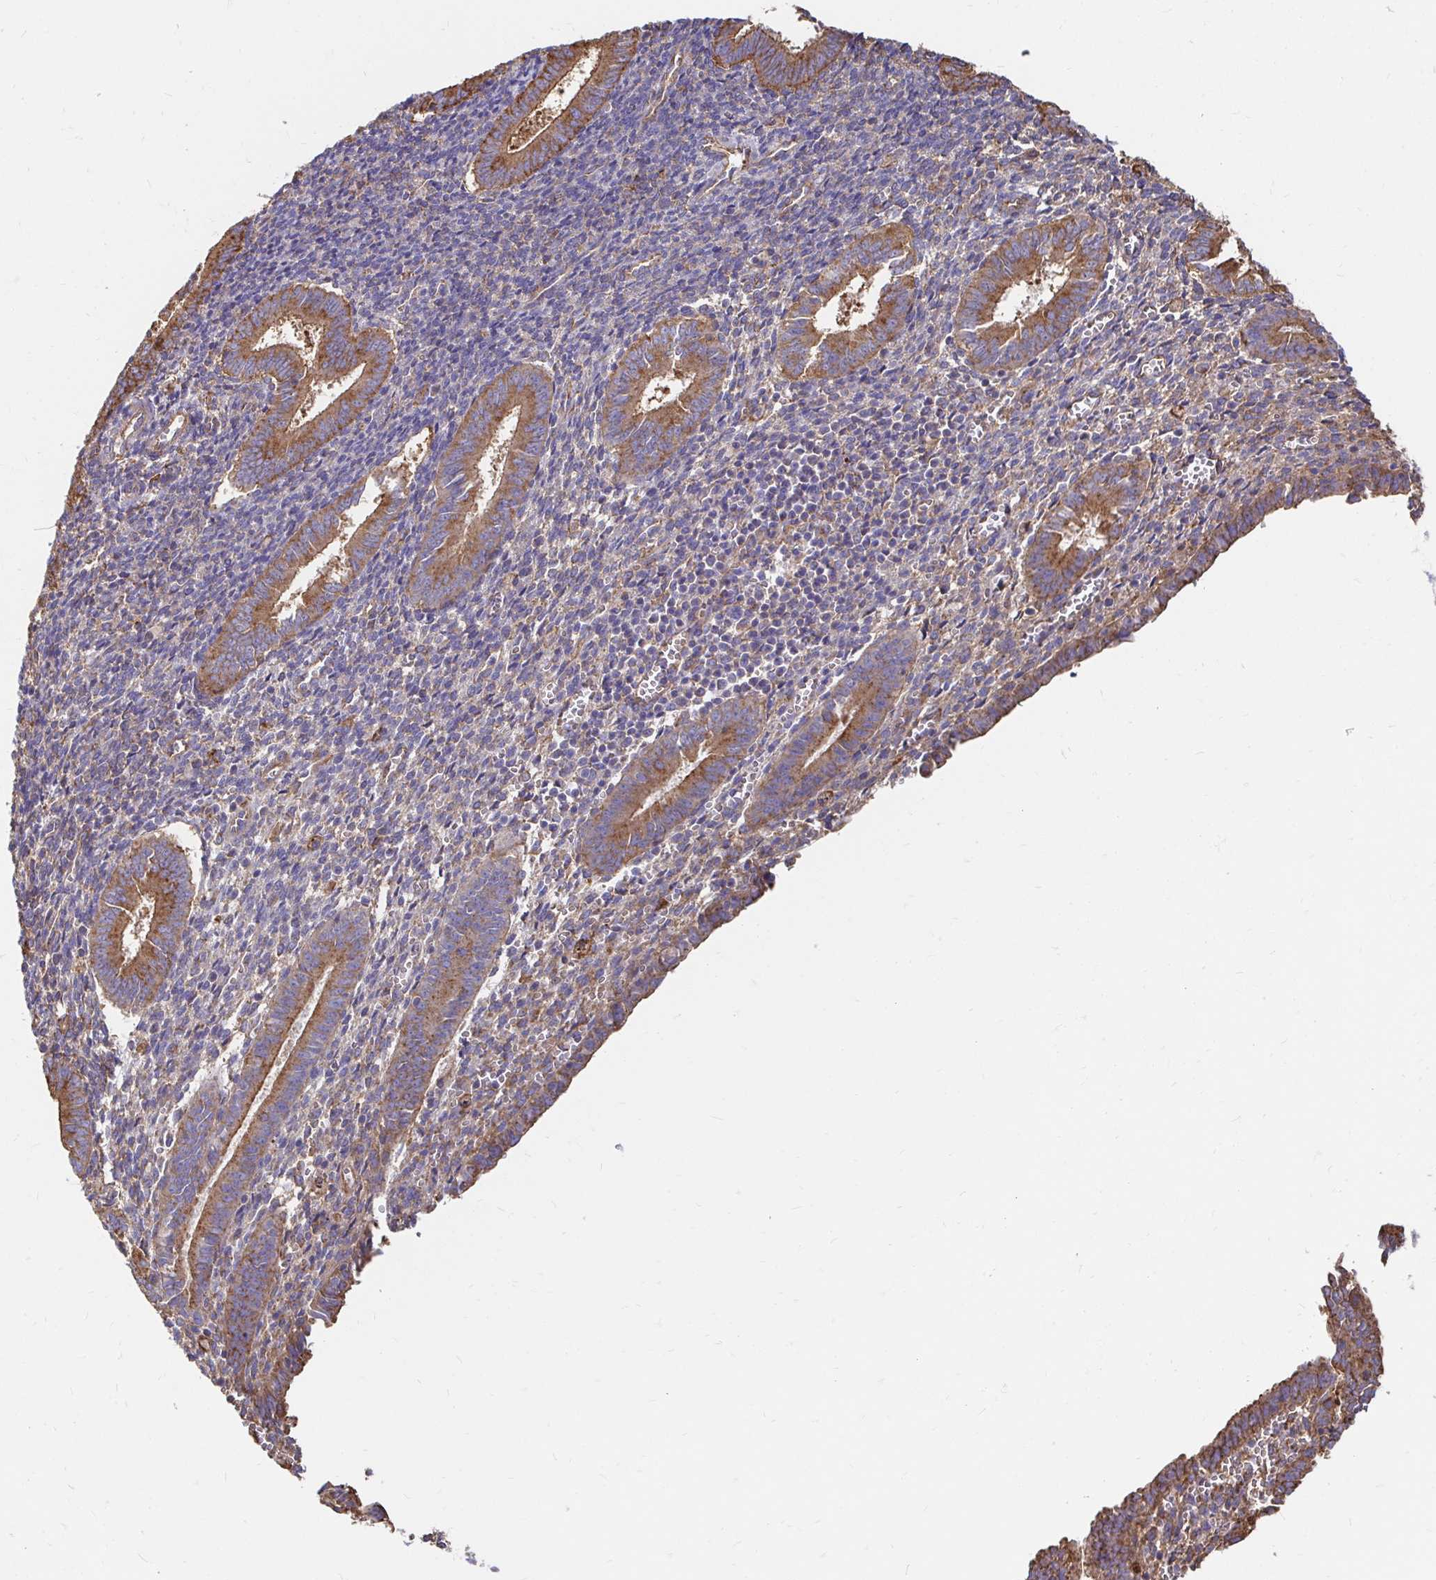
{"staining": {"intensity": "moderate", "quantity": "<25%", "location": "cytoplasmic/membranous"}, "tissue": "endometrium", "cell_type": "Cells in endometrial stroma", "image_type": "normal", "snomed": [{"axis": "morphology", "description": "Normal tissue, NOS"}, {"axis": "topography", "description": "Endometrium"}], "caption": "IHC of benign human endometrium exhibits low levels of moderate cytoplasmic/membranous positivity in about <25% of cells in endometrial stroma.", "gene": "CLTC", "patient": {"sex": "female", "age": 25}}